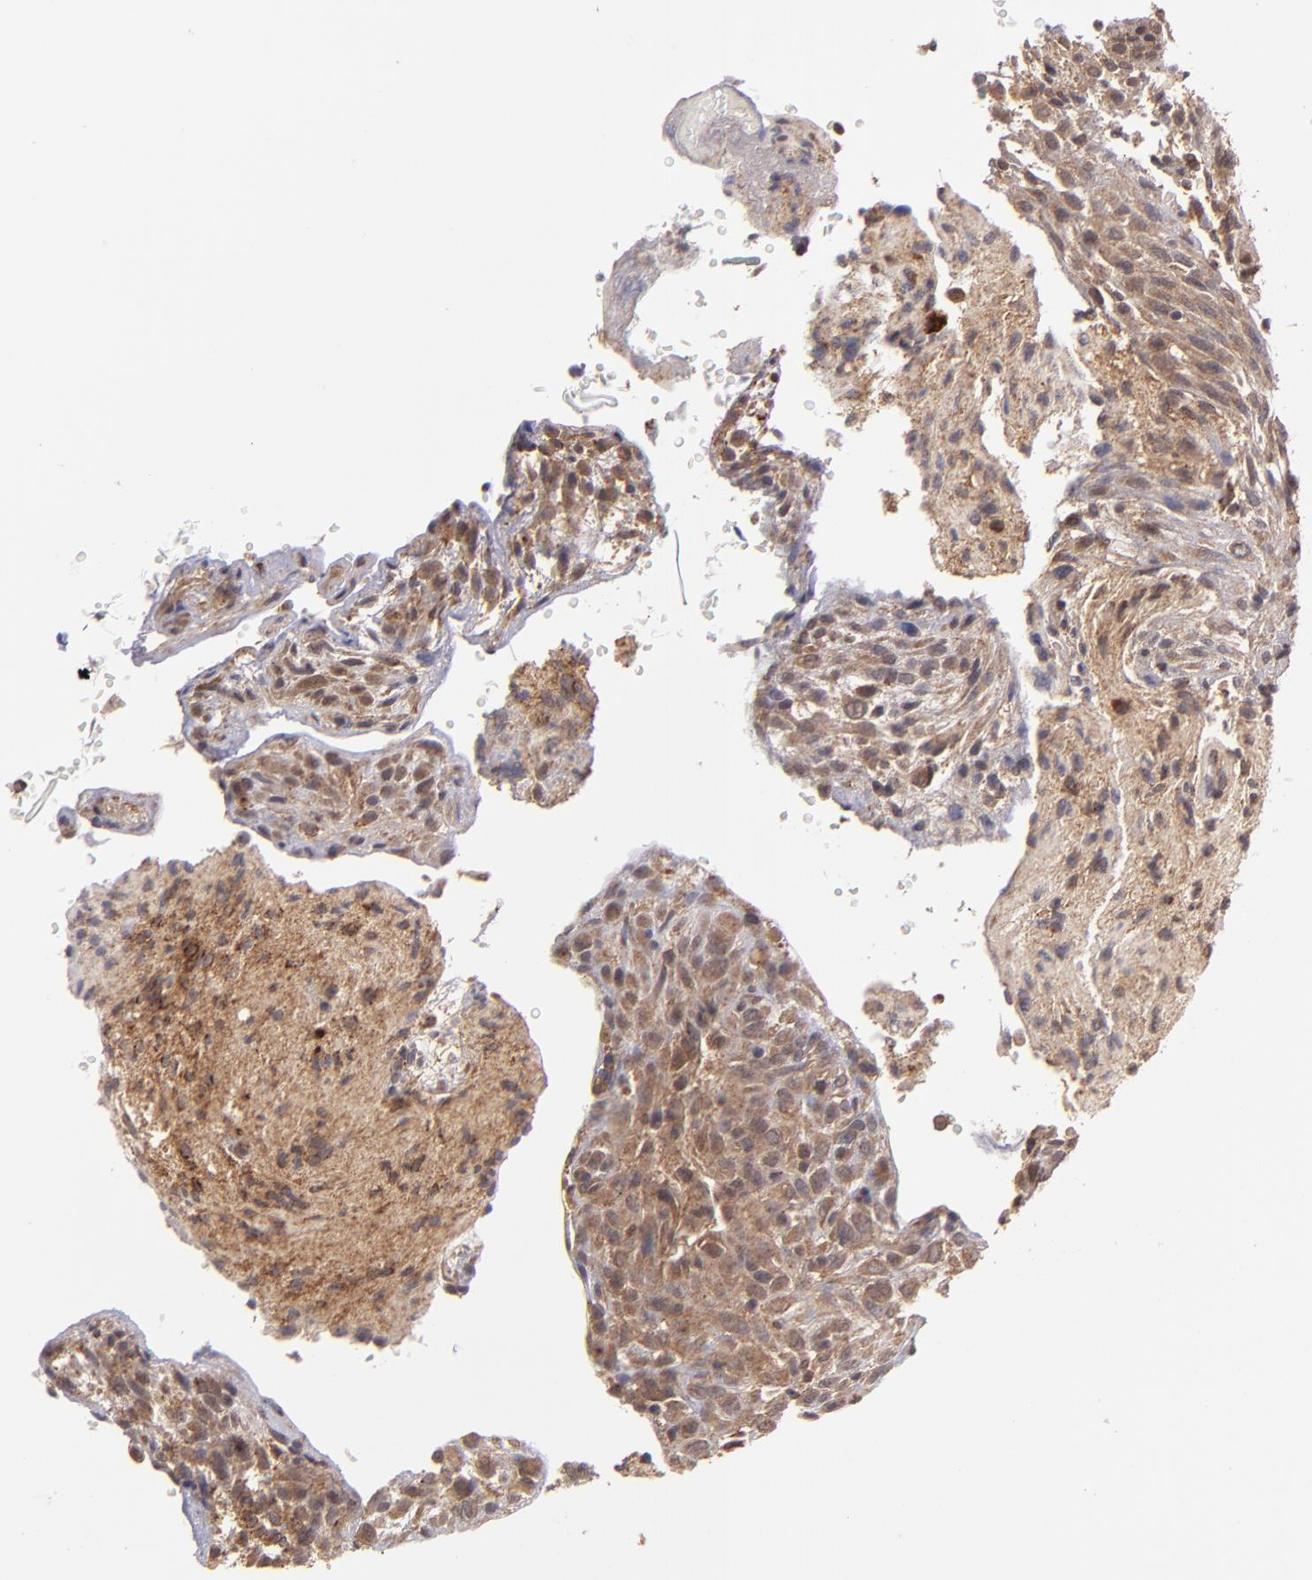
{"staining": {"intensity": "moderate", "quantity": ">75%", "location": "cytoplasmic/membranous"}, "tissue": "glioma", "cell_type": "Tumor cells", "image_type": "cancer", "snomed": [{"axis": "morphology", "description": "Glioma, malignant, High grade"}, {"axis": "topography", "description": "Cerebral cortex"}], "caption": "Malignant glioma (high-grade) stained for a protein (brown) displays moderate cytoplasmic/membranous positive positivity in about >75% of tumor cells.", "gene": "ZFYVE1", "patient": {"sex": "female", "age": 55}}